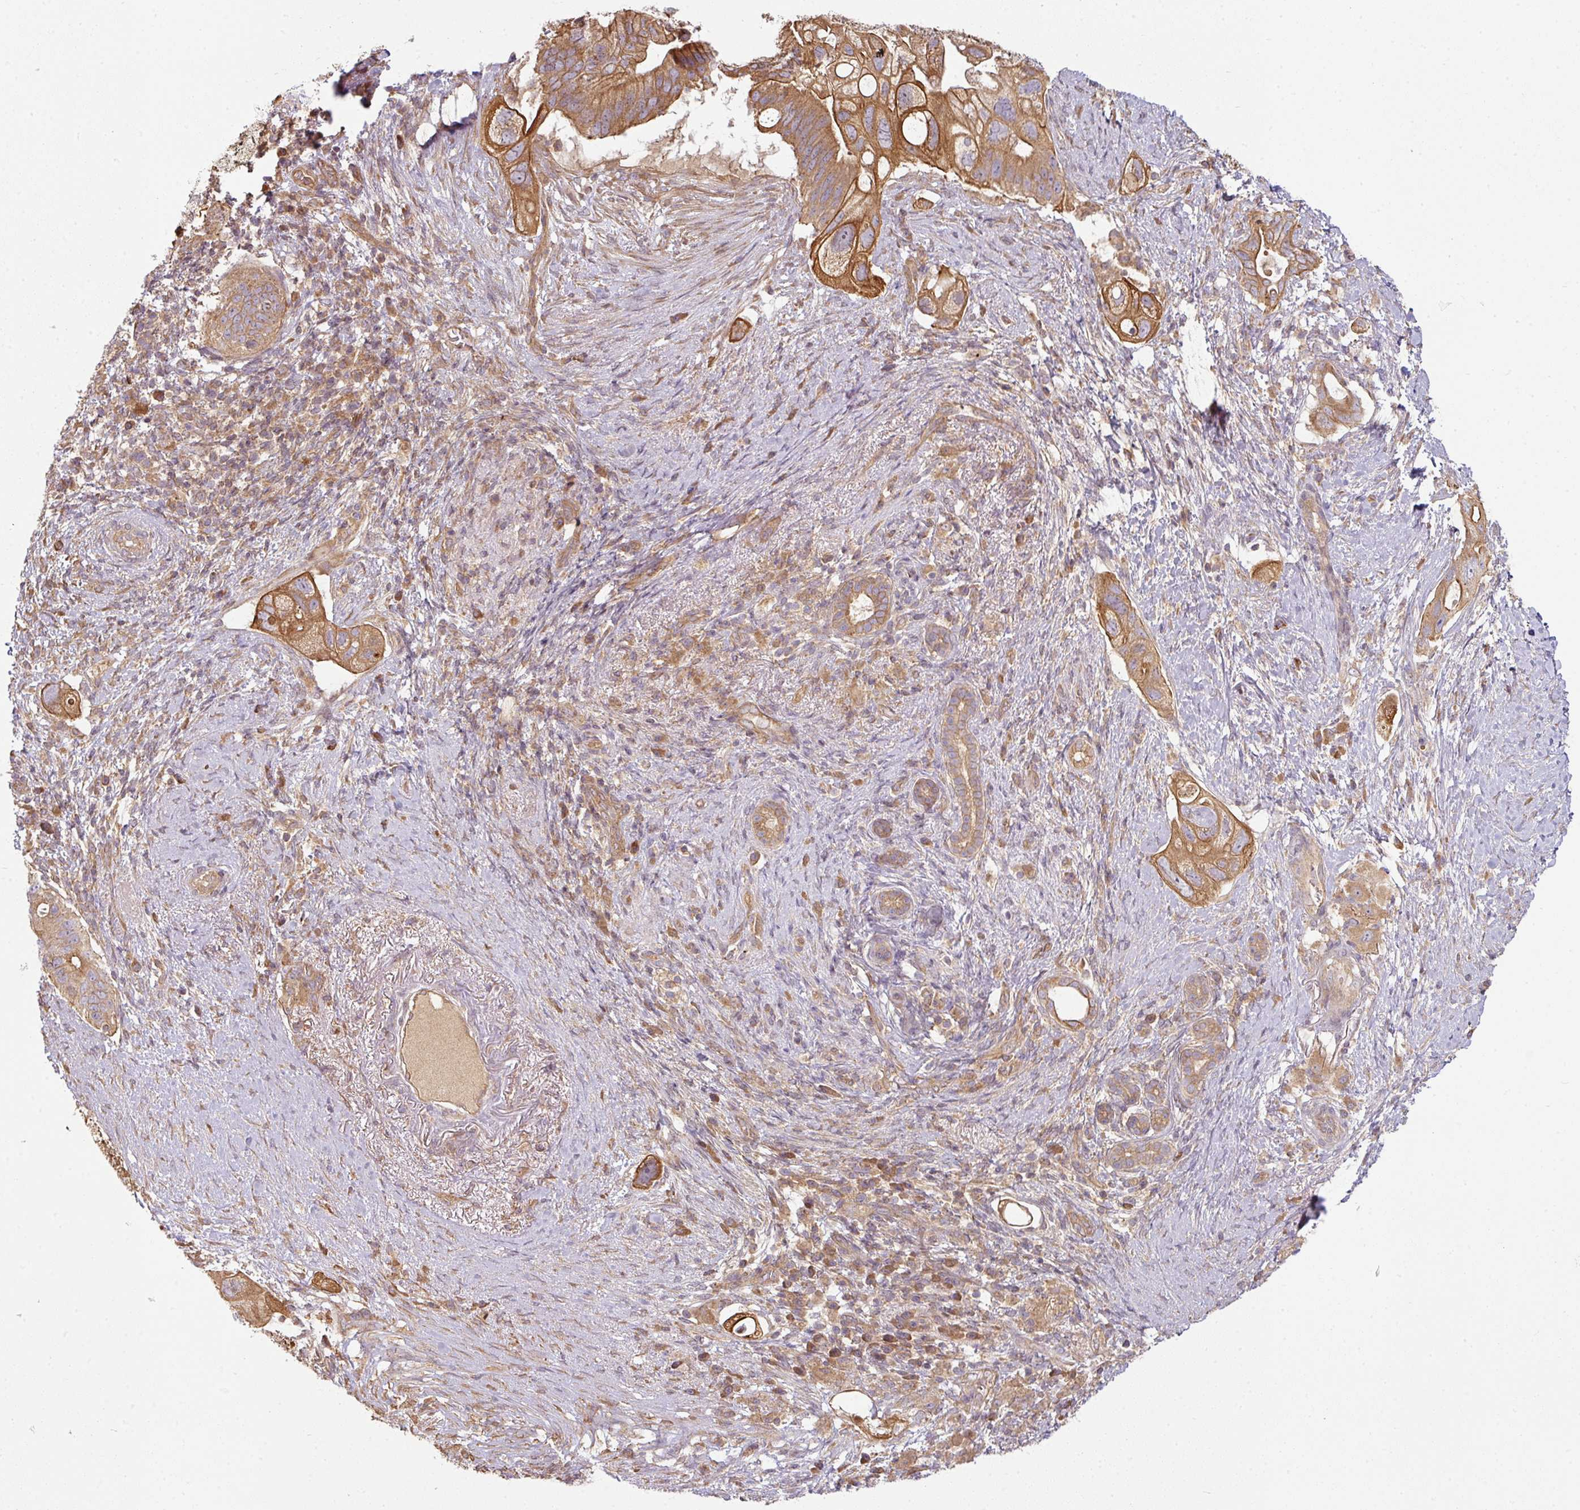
{"staining": {"intensity": "strong", "quantity": ">75%", "location": "cytoplasmic/membranous"}, "tissue": "pancreatic cancer", "cell_type": "Tumor cells", "image_type": "cancer", "snomed": [{"axis": "morphology", "description": "Adenocarcinoma, NOS"}, {"axis": "topography", "description": "Pancreas"}], "caption": "A photomicrograph showing strong cytoplasmic/membranous positivity in approximately >75% of tumor cells in pancreatic cancer (adenocarcinoma), as visualized by brown immunohistochemical staining.", "gene": "RNF31", "patient": {"sex": "female", "age": 72}}